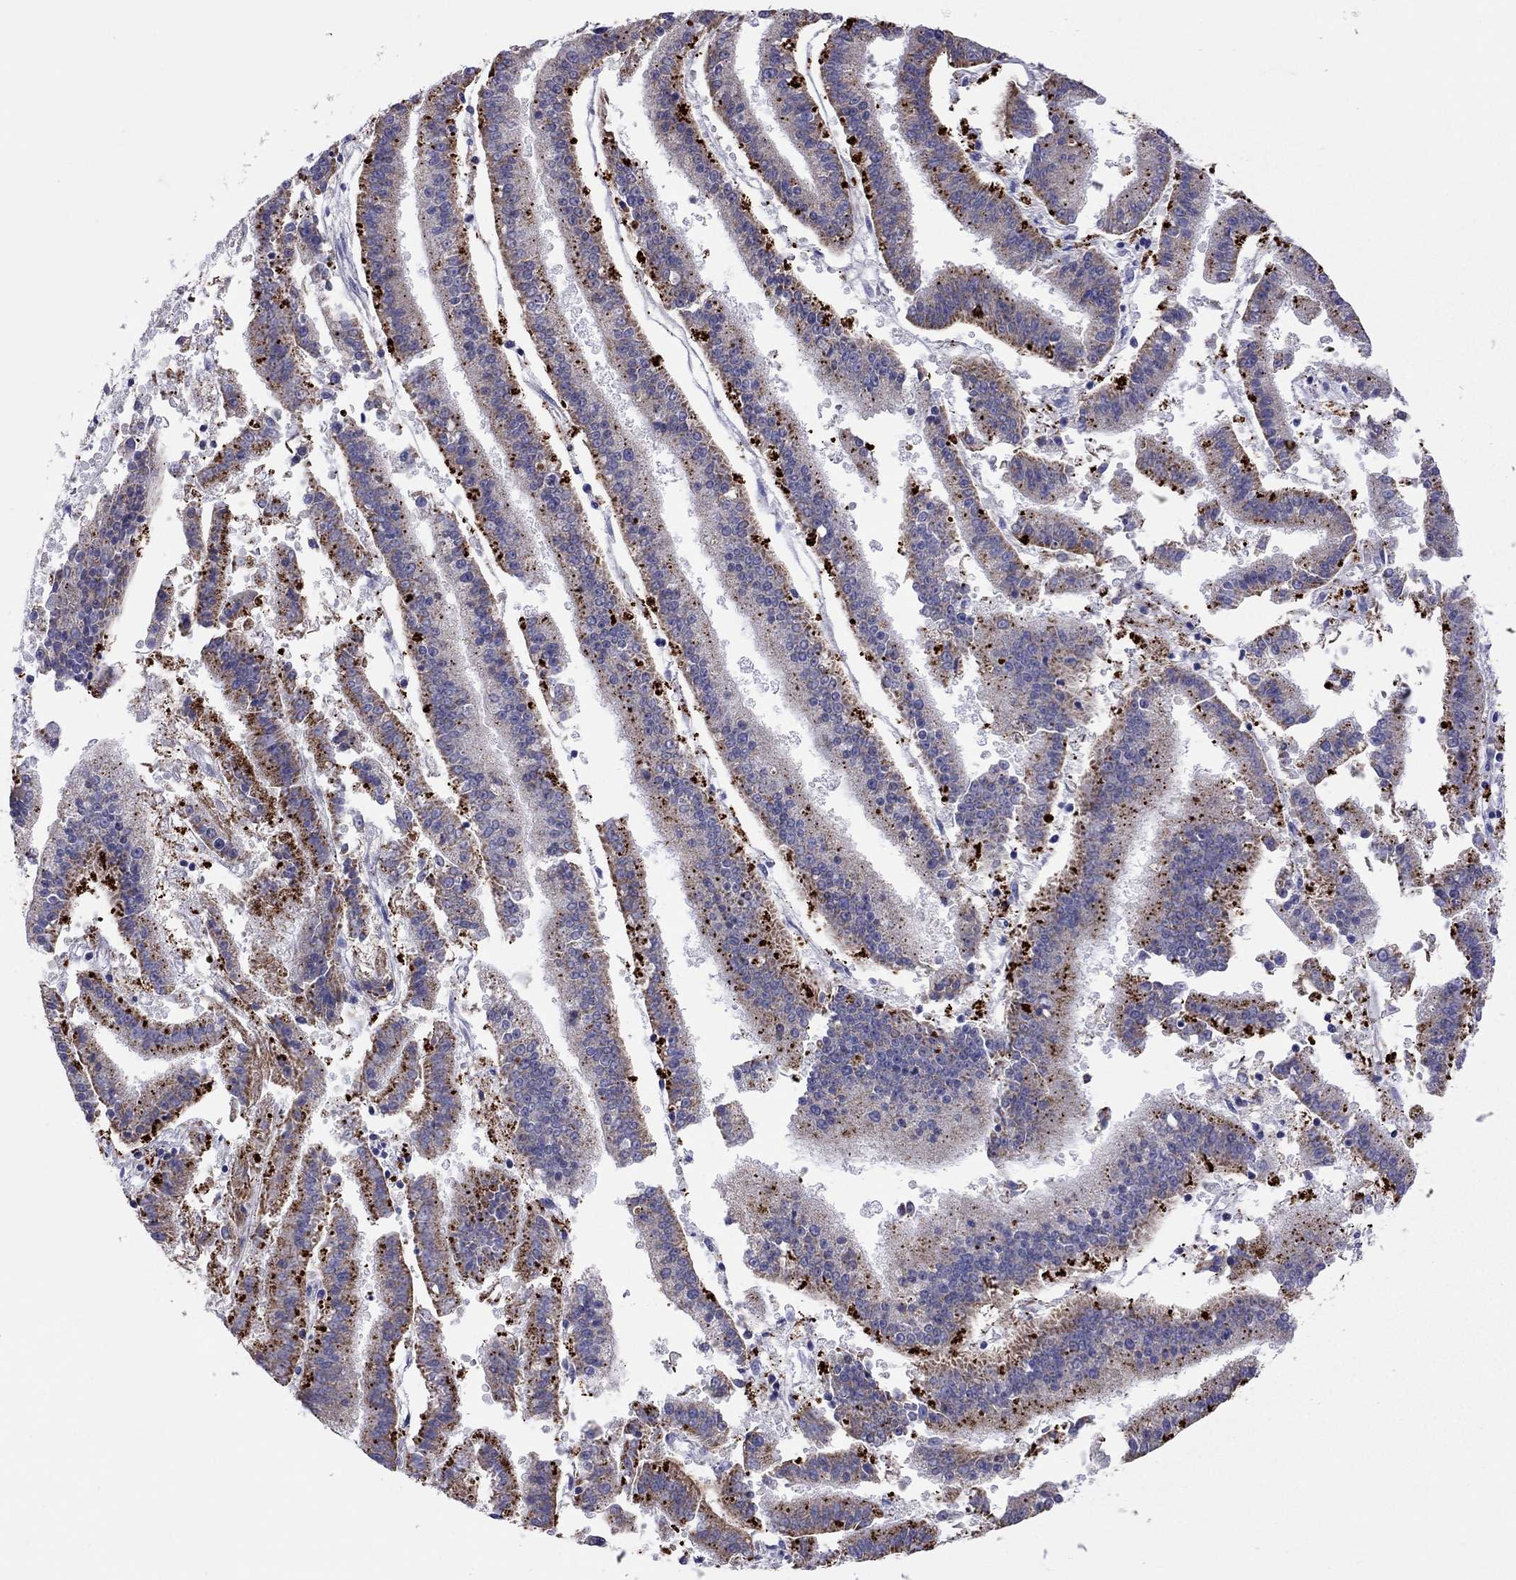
{"staining": {"intensity": "moderate", "quantity": "<25%", "location": "cytoplasmic/membranous"}, "tissue": "endometrial cancer", "cell_type": "Tumor cells", "image_type": "cancer", "snomed": [{"axis": "morphology", "description": "Adenocarcinoma, NOS"}, {"axis": "topography", "description": "Endometrium"}], "caption": "Endometrial adenocarcinoma stained with DAB IHC displays low levels of moderate cytoplasmic/membranous positivity in approximately <25% of tumor cells. (DAB IHC, brown staining for protein, blue staining for nuclei).", "gene": "COL9A1", "patient": {"sex": "female", "age": 66}}